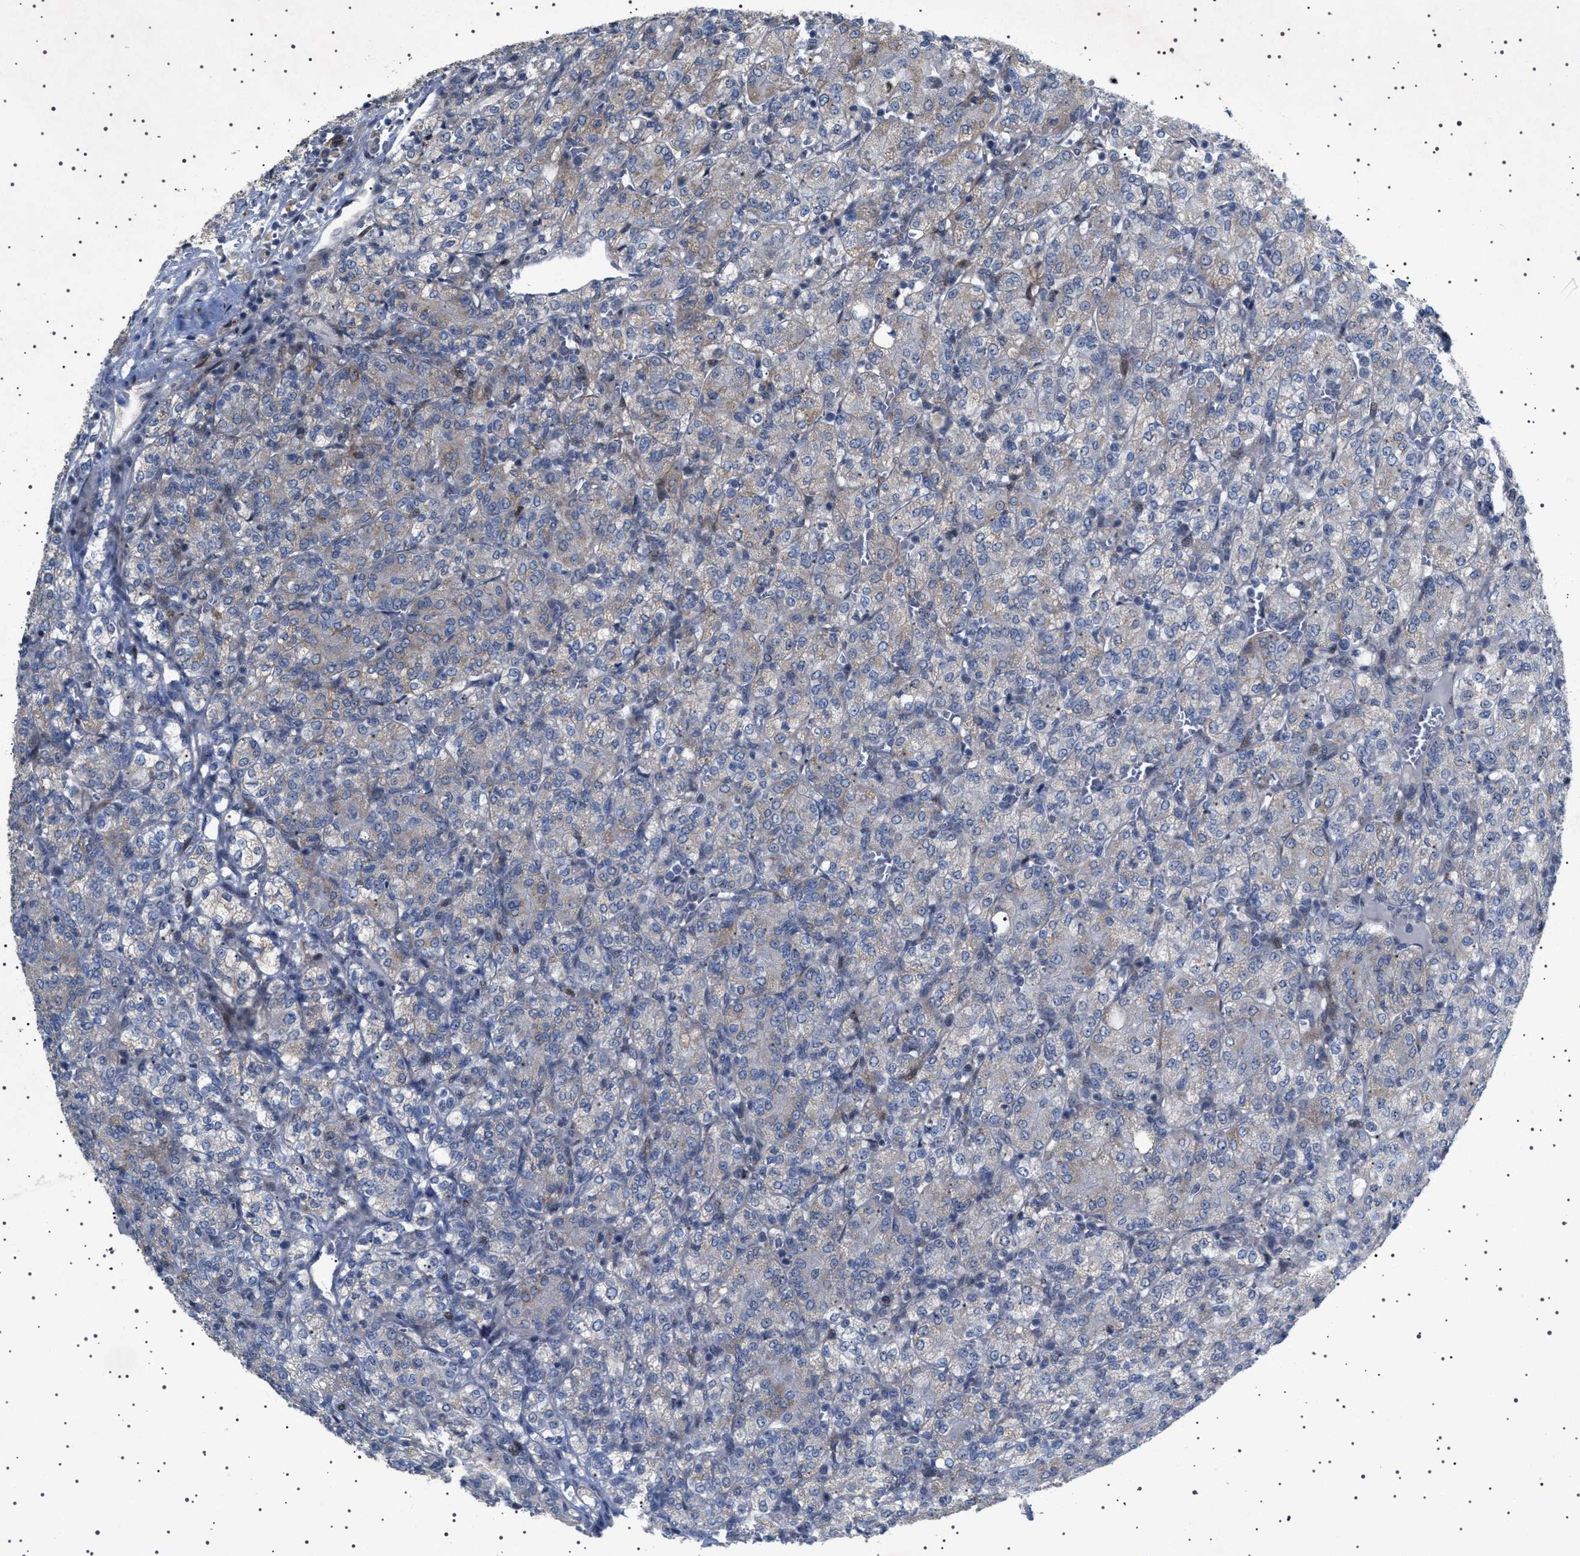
{"staining": {"intensity": "weak", "quantity": "<25%", "location": "cytoplasmic/membranous"}, "tissue": "renal cancer", "cell_type": "Tumor cells", "image_type": "cancer", "snomed": [{"axis": "morphology", "description": "Adenocarcinoma, NOS"}, {"axis": "topography", "description": "Kidney"}], "caption": "This is a micrograph of IHC staining of renal cancer (adenocarcinoma), which shows no expression in tumor cells. Nuclei are stained in blue.", "gene": "HTR1A", "patient": {"sex": "male", "age": 77}}